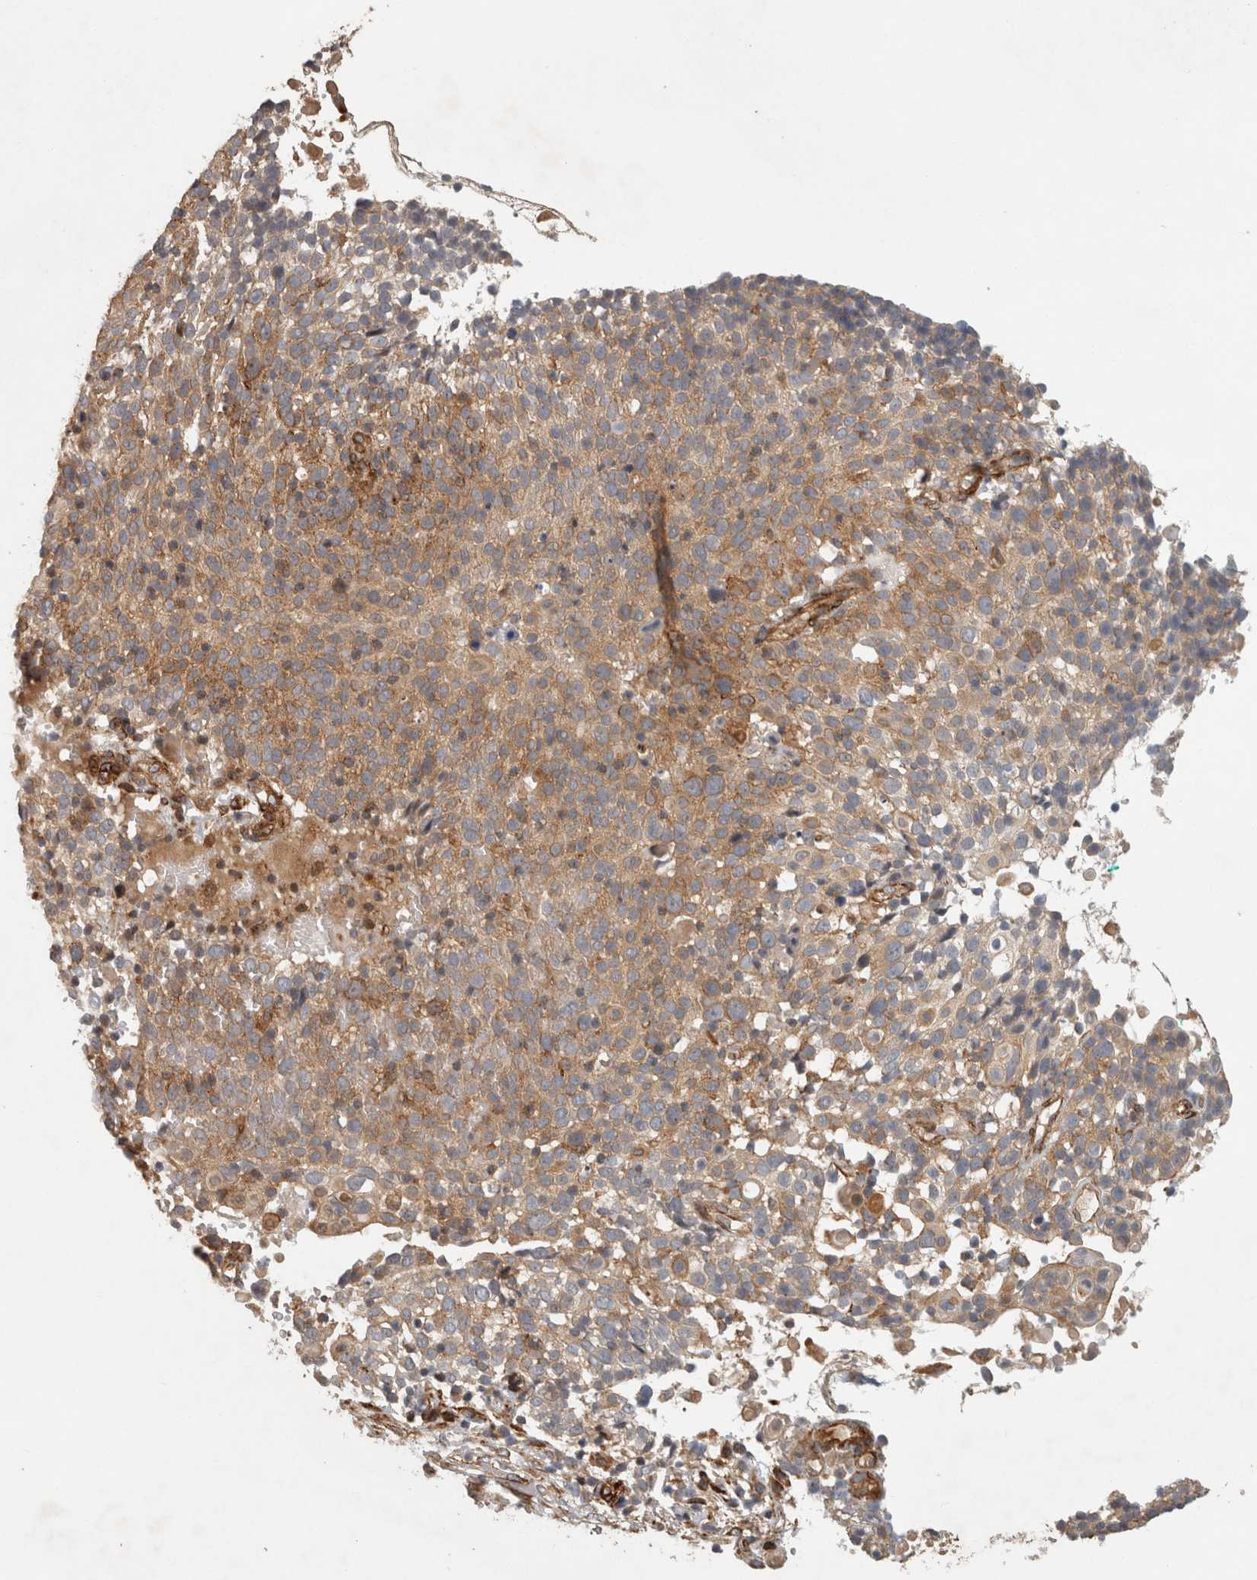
{"staining": {"intensity": "moderate", "quantity": ">75%", "location": "cytoplasmic/membranous"}, "tissue": "cervical cancer", "cell_type": "Tumor cells", "image_type": "cancer", "snomed": [{"axis": "morphology", "description": "Squamous cell carcinoma, NOS"}, {"axis": "topography", "description": "Cervix"}], "caption": "Protein staining exhibits moderate cytoplasmic/membranous expression in approximately >75% of tumor cells in cervical cancer.", "gene": "SIPA1L2", "patient": {"sex": "female", "age": 74}}